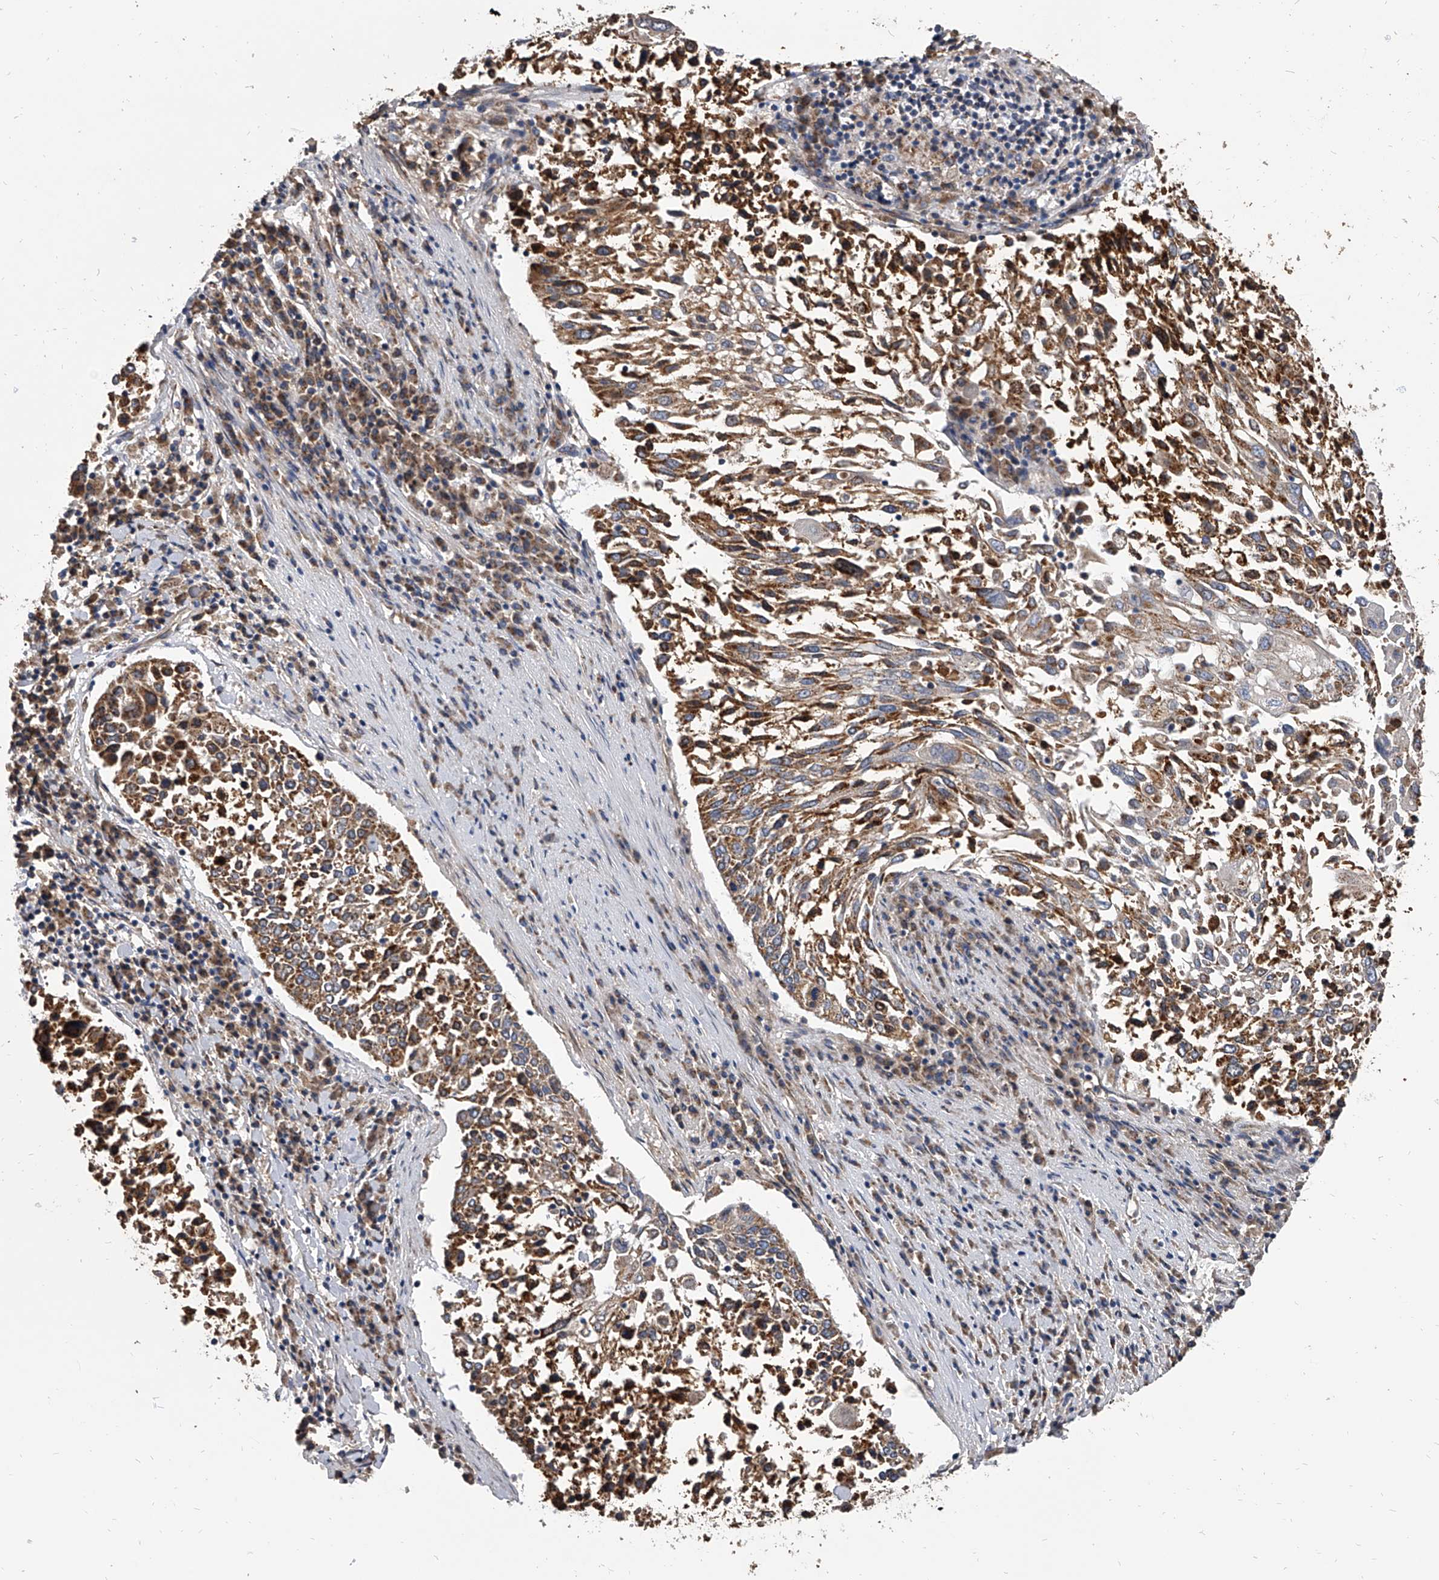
{"staining": {"intensity": "moderate", "quantity": ">75%", "location": "cytoplasmic/membranous"}, "tissue": "lung cancer", "cell_type": "Tumor cells", "image_type": "cancer", "snomed": [{"axis": "morphology", "description": "Squamous cell carcinoma, NOS"}, {"axis": "topography", "description": "Lung"}], "caption": "IHC histopathology image of neoplastic tissue: human squamous cell carcinoma (lung) stained using immunohistochemistry exhibits medium levels of moderate protein expression localized specifically in the cytoplasmic/membranous of tumor cells, appearing as a cytoplasmic/membranous brown color.", "gene": "MRPL28", "patient": {"sex": "male", "age": 65}}